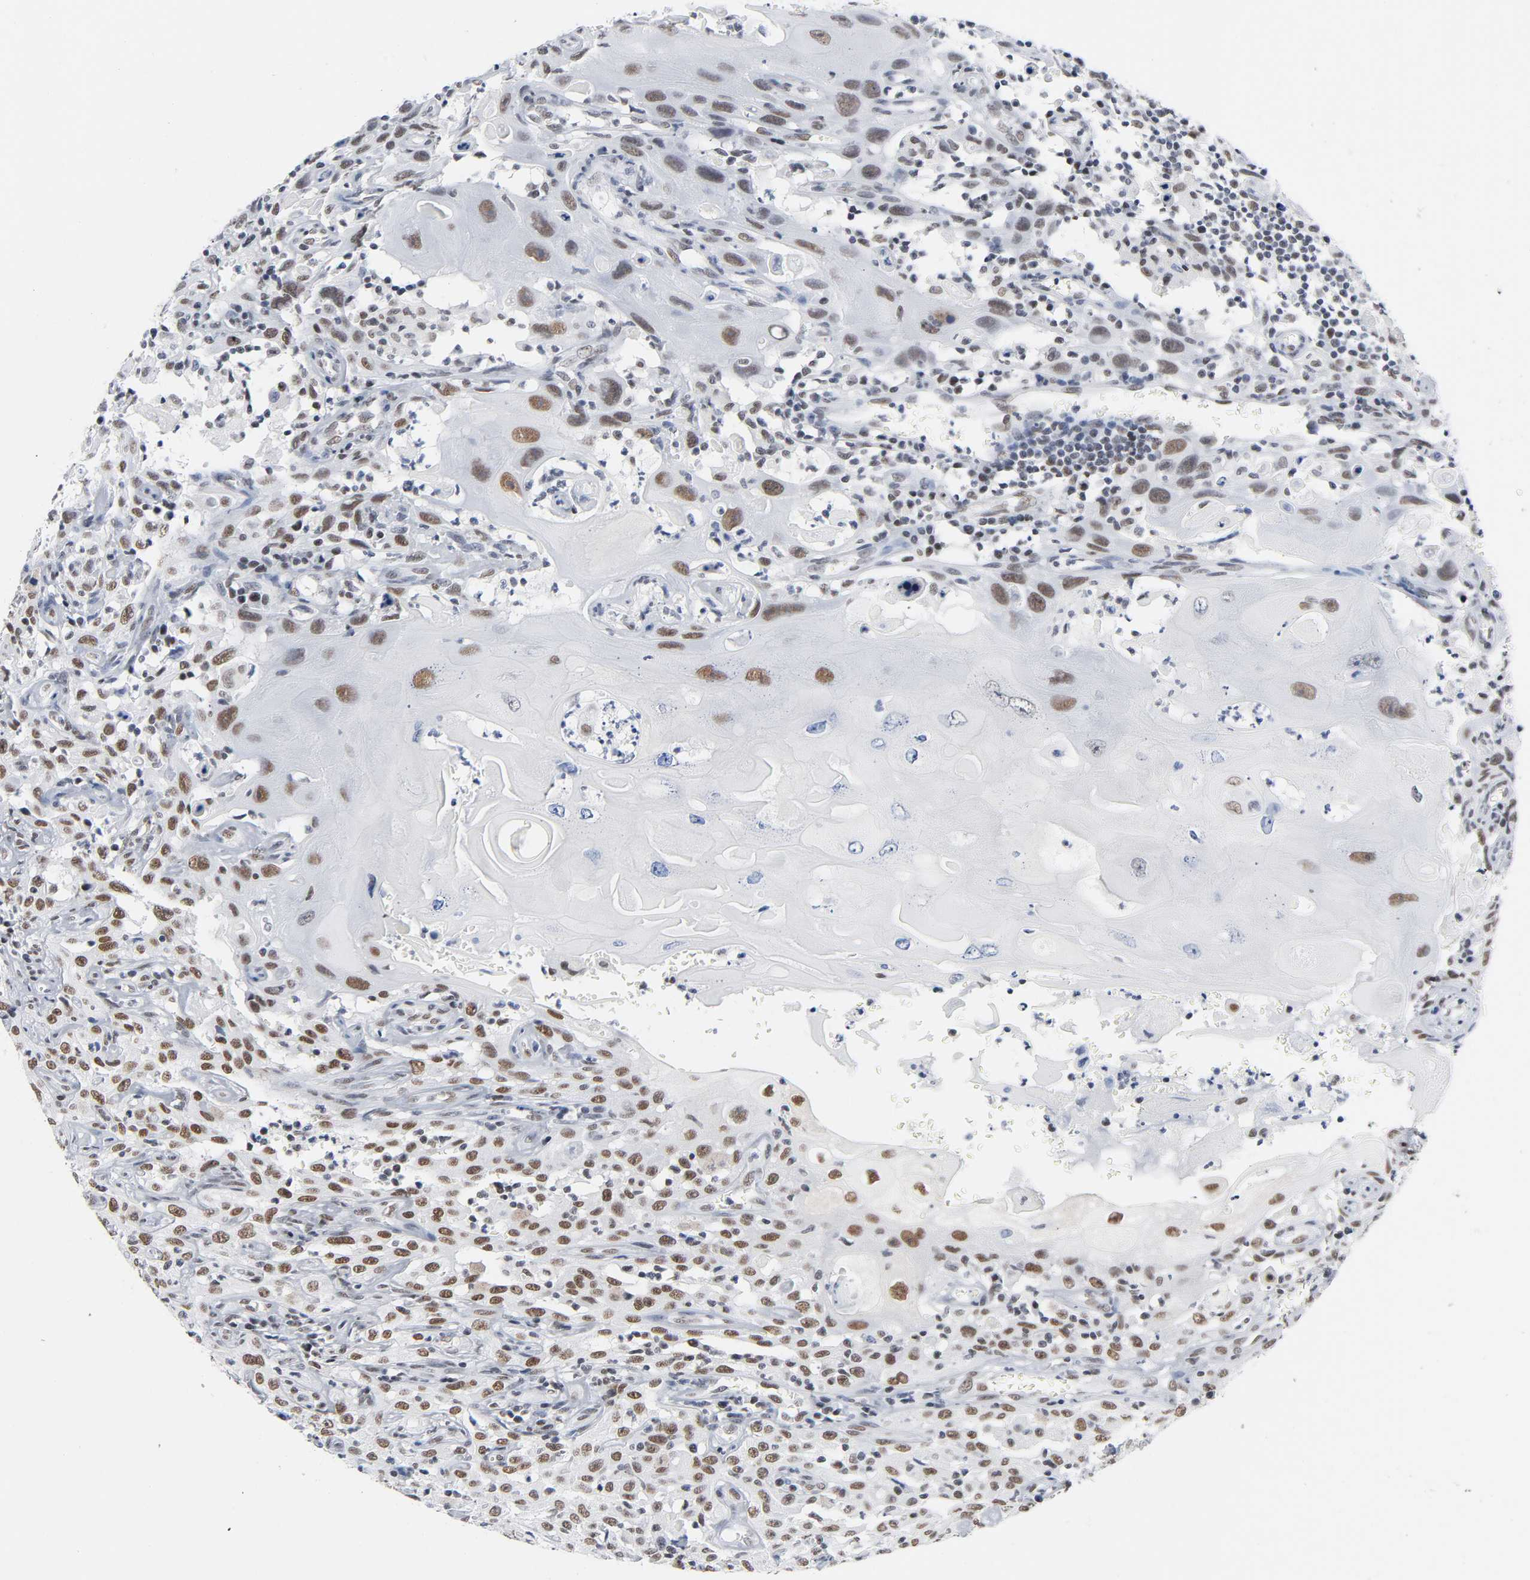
{"staining": {"intensity": "moderate", "quantity": "25%-75%", "location": "nuclear"}, "tissue": "head and neck cancer", "cell_type": "Tumor cells", "image_type": "cancer", "snomed": [{"axis": "morphology", "description": "Squamous cell carcinoma, NOS"}, {"axis": "topography", "description": "Oral tissue"}, {"axis": "topography", "description": "Head-Neck"}], "caption": "IHC staining of head and neck cancer, which shows medium levels of moderate nuclear expression in approximately 25%-75% of tumor cells indicating moderate nuclear protein positivity. The staining was performed using DAB (brown) for protein detection and nuclei were counterstained in hematoxylin (blue).", "gene": "CSTF2", "patient": {"sex": "female", "age": 76}}